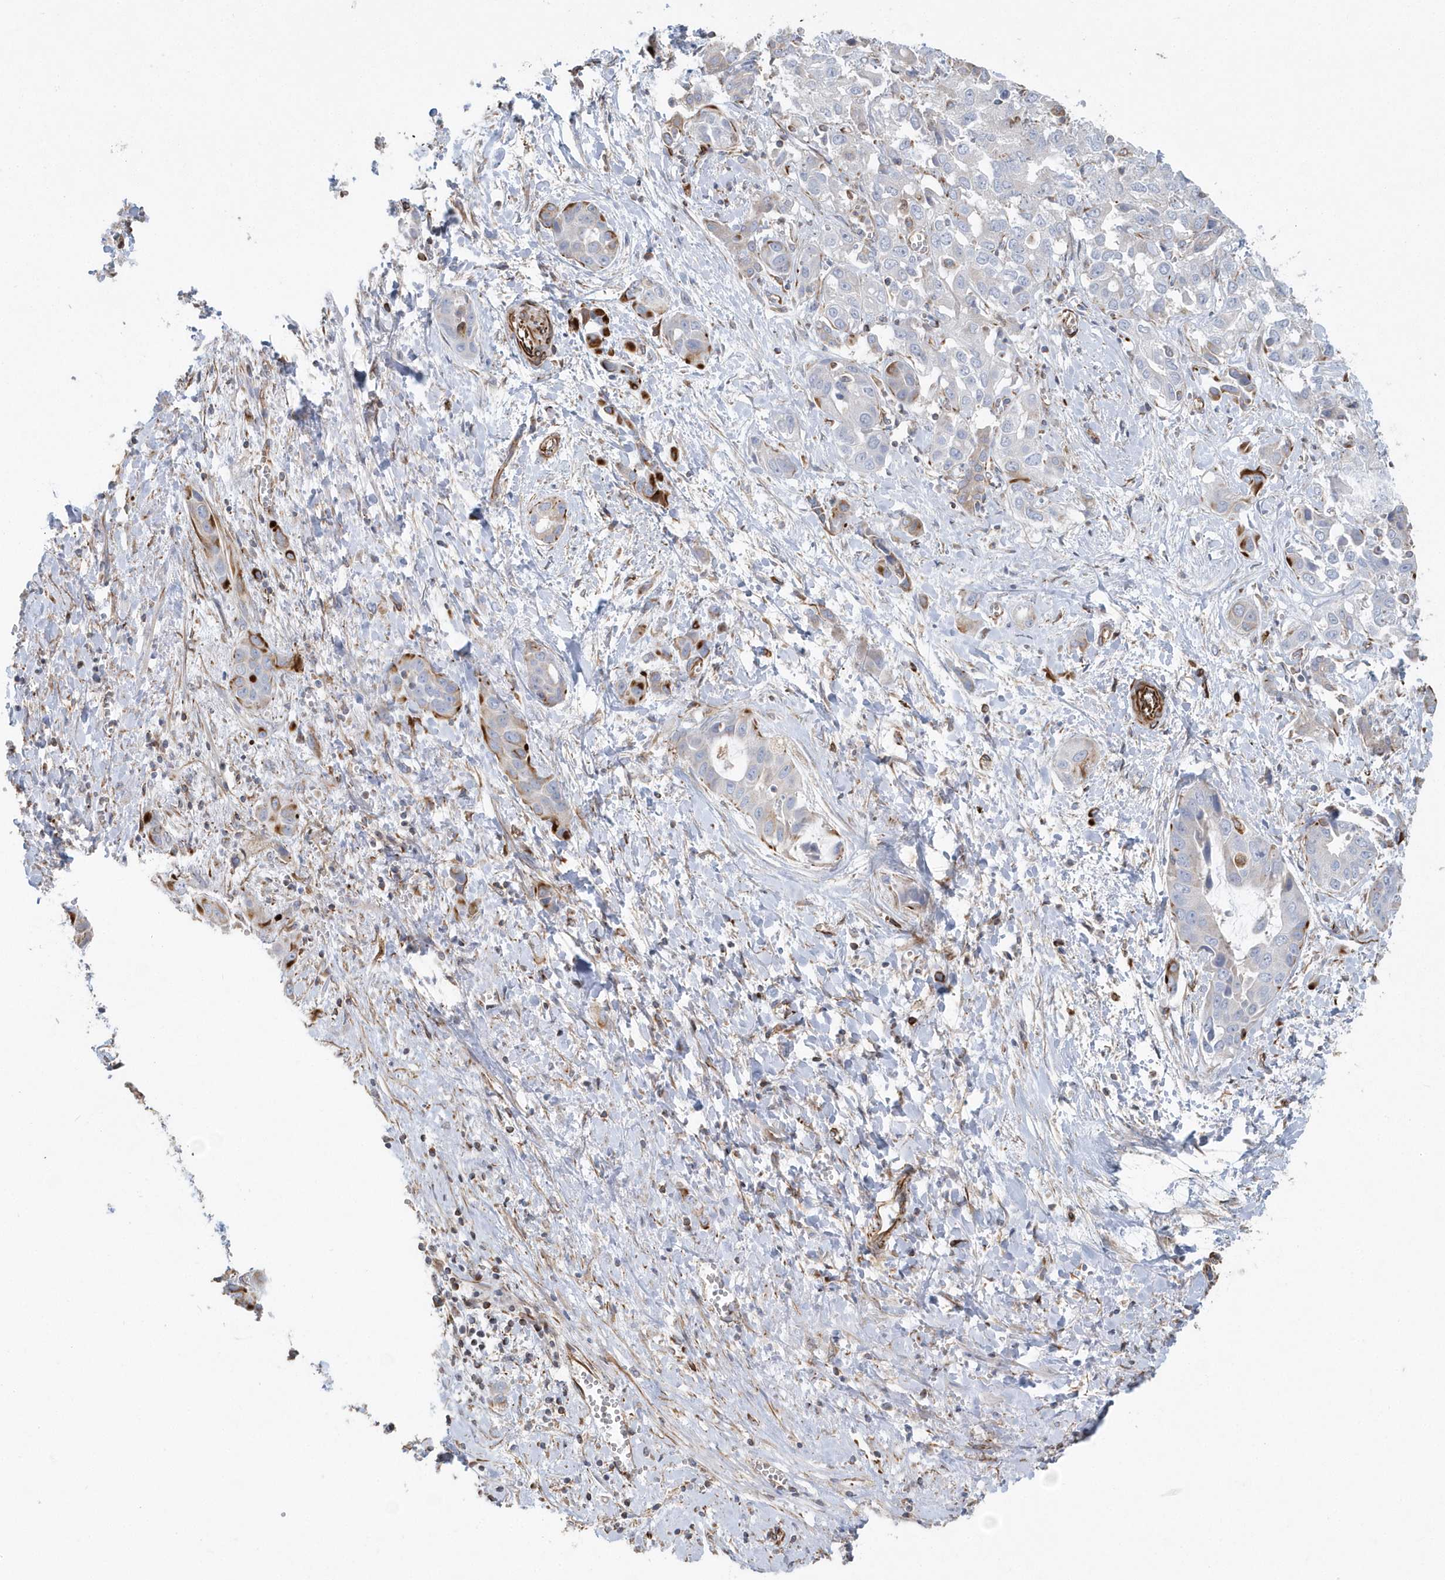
{"staining": {"intensity": "moderate", "quantity": "<25%", "location": "cytoplasmic/membranous"}, "tissue": "liver cancer", "cell_type": "Tumor cells", "image_type": "cancer", "snomed": [{"axis": "morphology", "description": "Cholangiocarcinoma"}, {"axis": "topography", "description": "Liver"}], "caption": "Approximately <25% of tumor cells in human cholangiocarcinoma (liver) exhibit moderate cytoplasmic/membranous protein positivity as visualized by brown immunohistochemical staining.", "gene": "RAB17", "patient": {"sex": "female", "age": 52}}